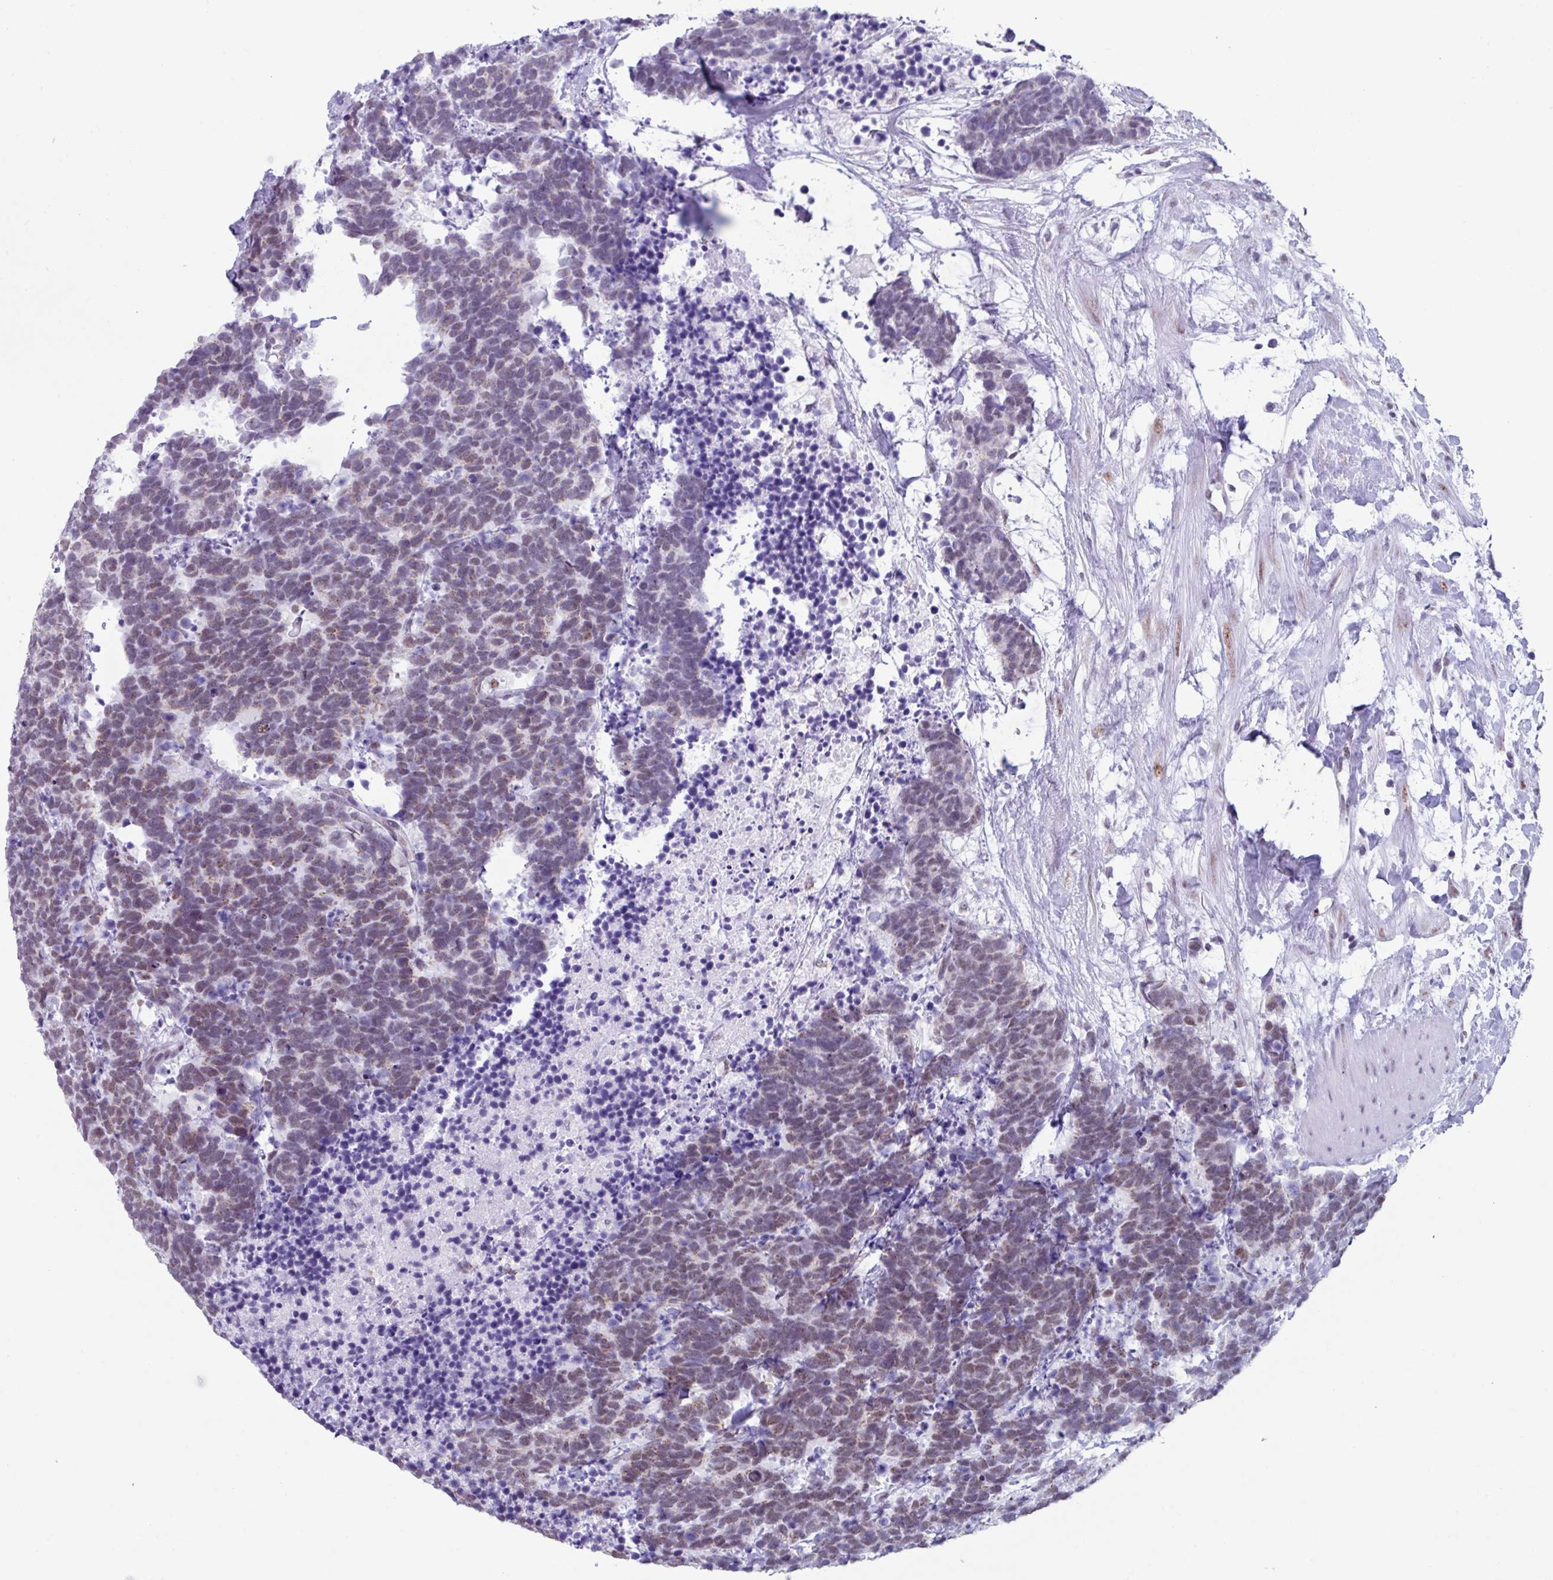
{"staining": {"intensity": "weak", "quantity": "25%-75%", "location": "cytoplasmic/membranous"}, "tissue": "carcinoid", "cell_type": "Tumor cells", "image_type": "cancer", "snomed": [{"axis": "morphology", "description": "Carcinoma, NOS"}, {"axis": "morphology", "description": "Carcinoid, malignant, NOS"}, {"axis": "topography", "description": "Prostate"}], "caption": "Carcinoma was stained to show a protein in brown. There is low levels of weak cytoplasmic/membranous expression in about 25%-75% of tumor cells. The staining was performed using DAB (3,3'-diaminobenzidine) to visualize the protein expression in brown, while the nuclei were stained in blue with hematoxylin (Magnification: 20x).", "gene": "PUF60", "patient": {"sex": "male", "age": 57}}